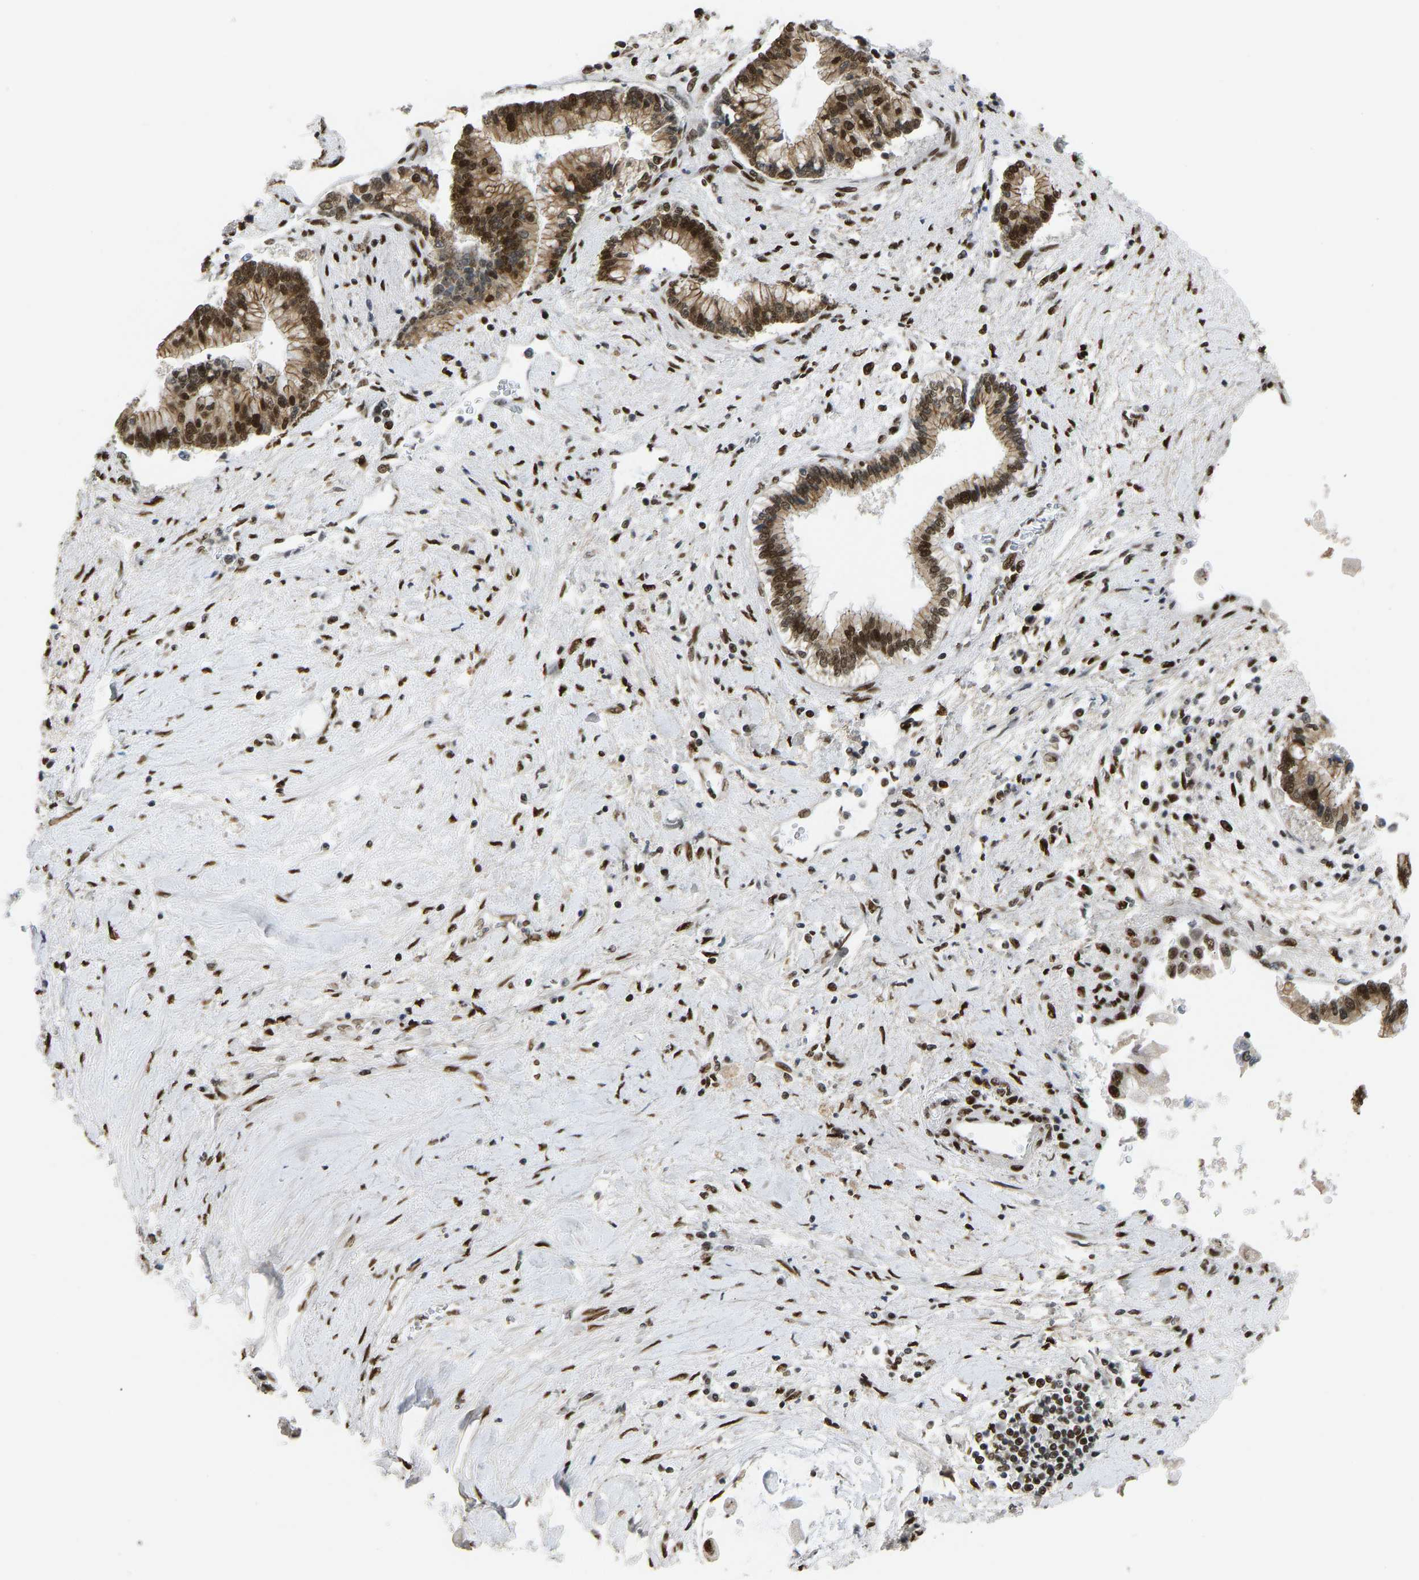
{"staining": {"intensity": "strong", "quantity": ">75%", "location": "cytoplasmic/membranous,nuclear"}, "tissue": "liver cancer", "cell_type": "Tumor cells", "image_type": "cancer", "snomed": [{"axis": "morphology", "description": "Cholangiocarcinoma"}, {"axis": "topography", "description": "Liver"}], "caption": "Protein expression by IHC demonstrates strong cytoplasmic/membranous and nuclear expression in about >75% of tumor cells in liver cholangiocarcinoma.", "gene": "FOXK1", "patient": {"sex": "male", "age": 50}}